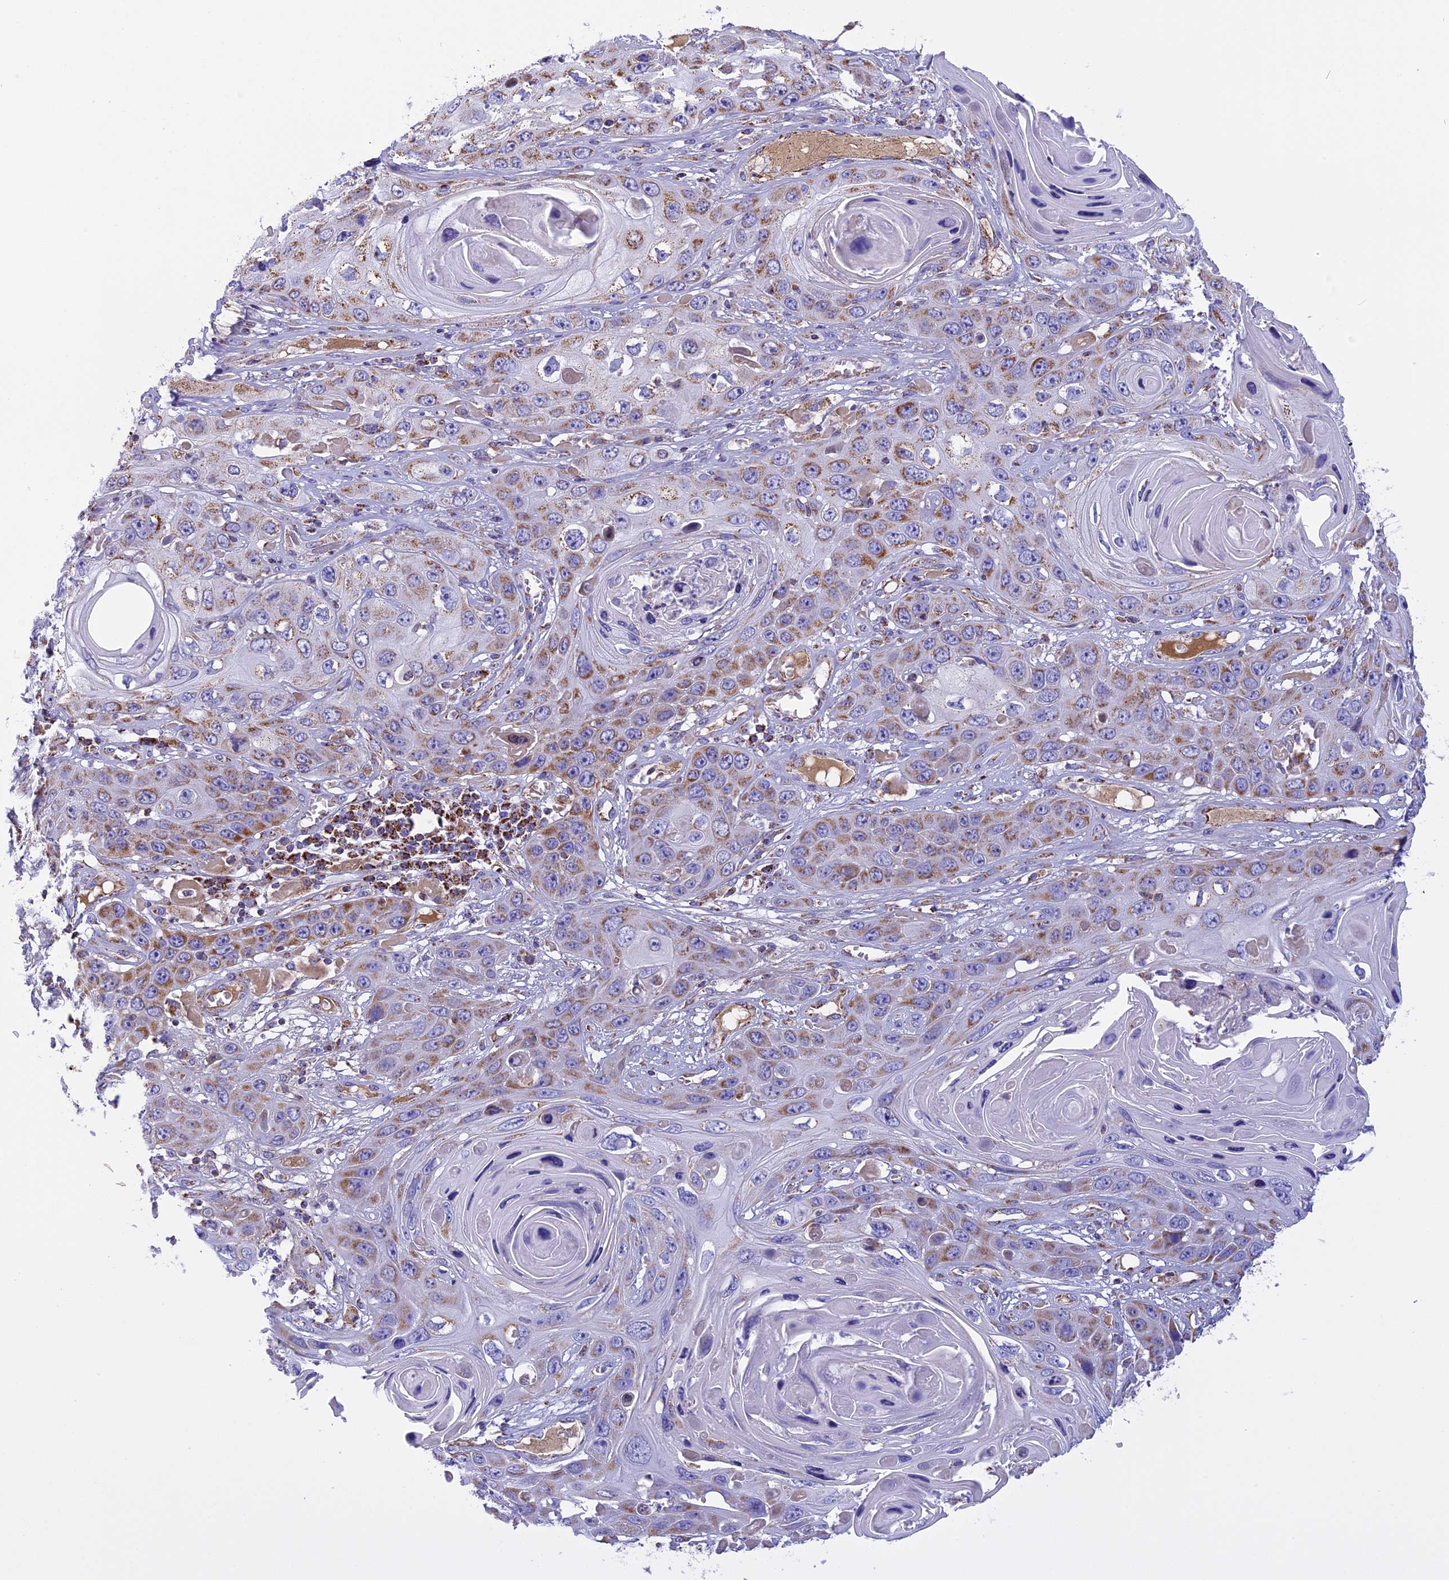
{"staining": {"intensity": "moderate", "quantity": ">75%", "location": "cytoplasmic/membranous"}, "tissue": "skin cancer", "cell_type": "Tumor cells", "image_type": "cancer", "snomed": [{"axis": "morphology", "description": "Squamous cell carcinoma, NOS"}, {"axis": "topography", "description": "Skin"}], "caption": "Immunohistochemistry (IHC) (DAB (3,3'-diaminobenzidine)) staining of skin cancer (squamous cell carcinoma) reveals moderate cytoplasmic/membranous protein expression in approximately >75% of tumor cells.", "gene": "KCNG1", "patient": {"sex": "male", "age": 55}}